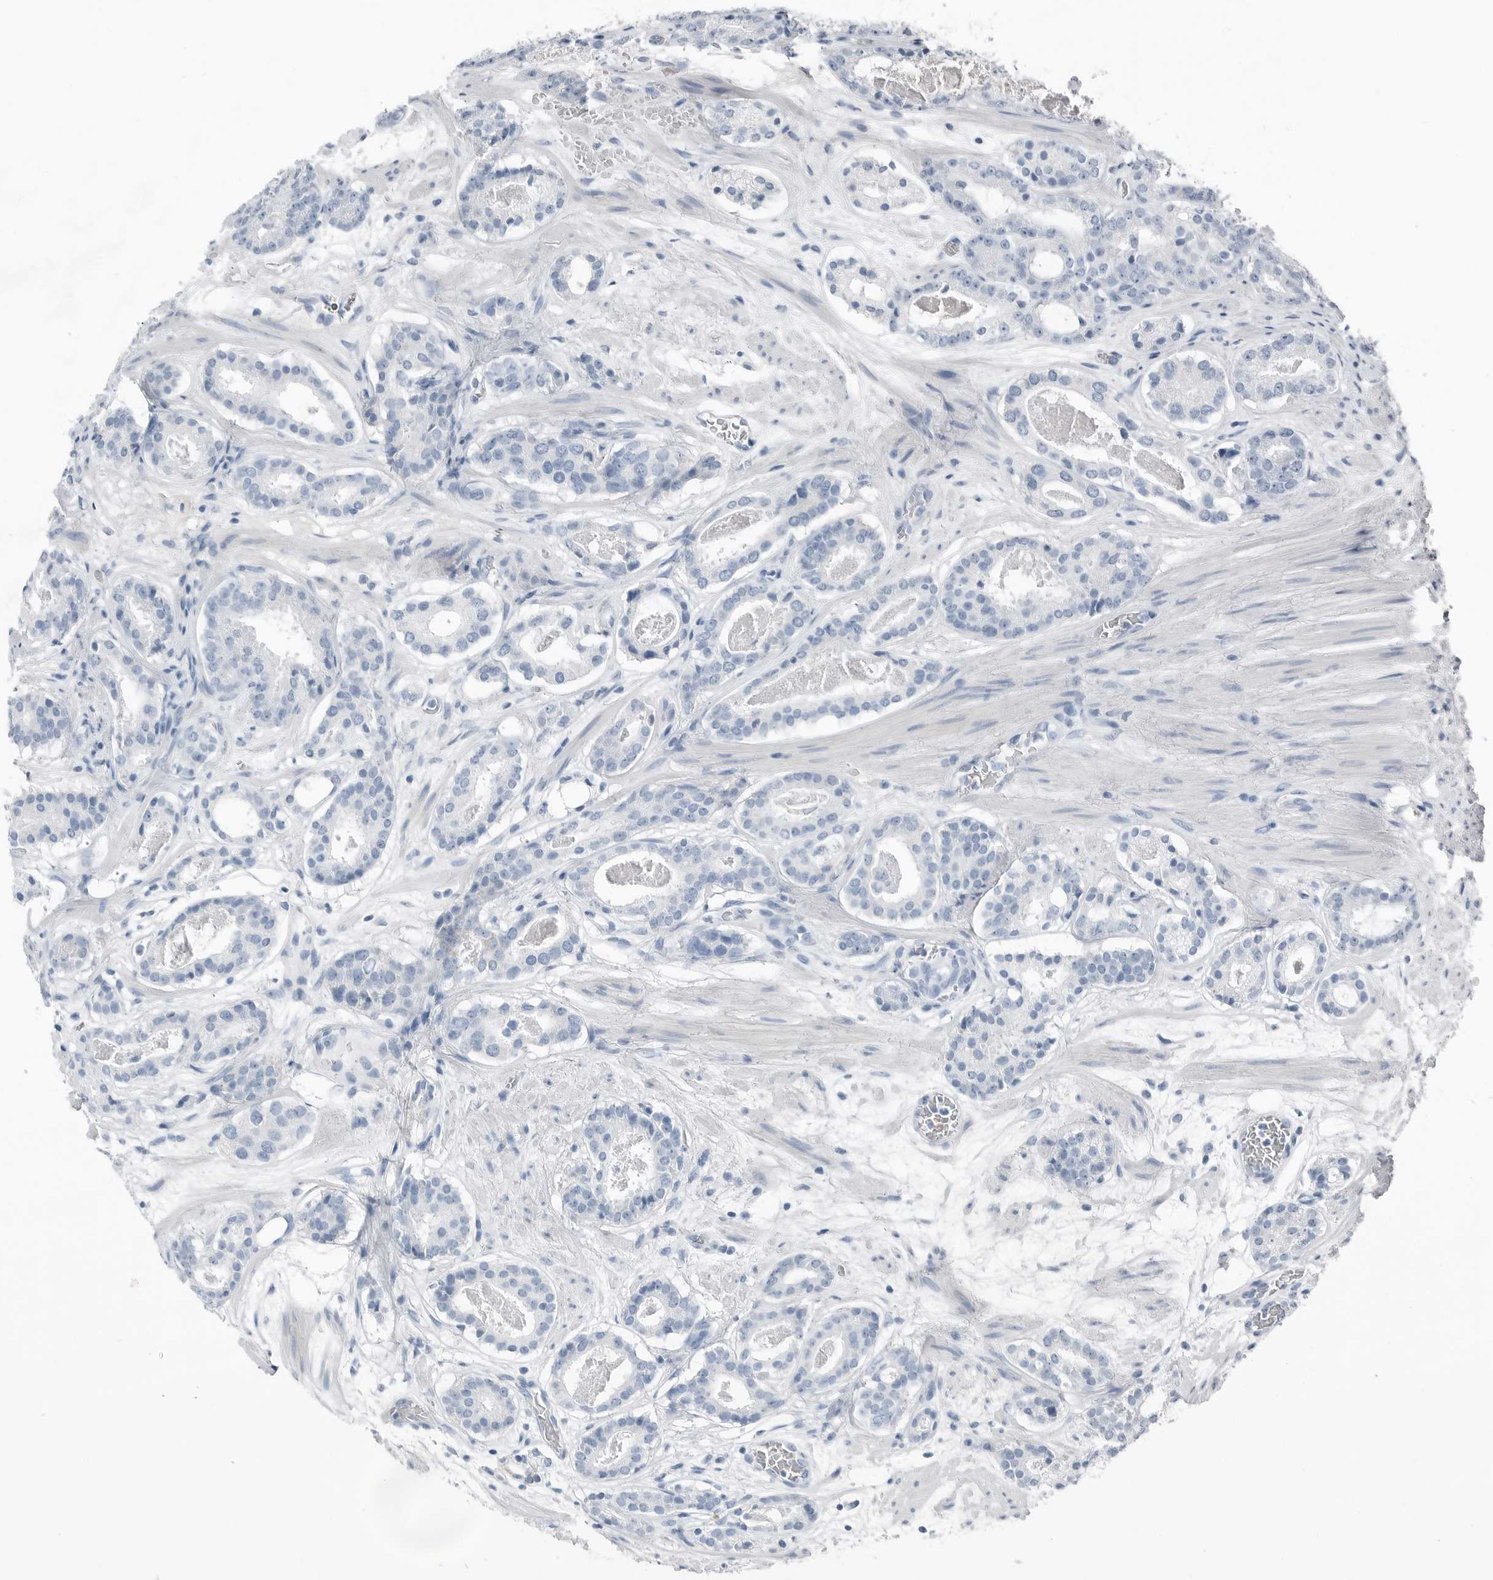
{"staining": {"intensity": "negative", "quantity": "none", "location": "none"}, "tissue": "prostate cancer", "cell_type": "Tumor cells", "image_type": "cancer", "snomed": [{"axis": "morphology", "description": "Adenocarcinoma, Low grade"}, {"axis": "topography", "description": "Prostate"}], "caption": "Protein analysis of prostate cancer demonstrates no significant staining in tumor cells. The staining is performed using DAB (3,3'-diaminobenzidine) brown chromogen with nuclei counter-stained in using hematoxylin.", "gene": "SERPINB7", "patient": {"sex": "male", "age": 69}}